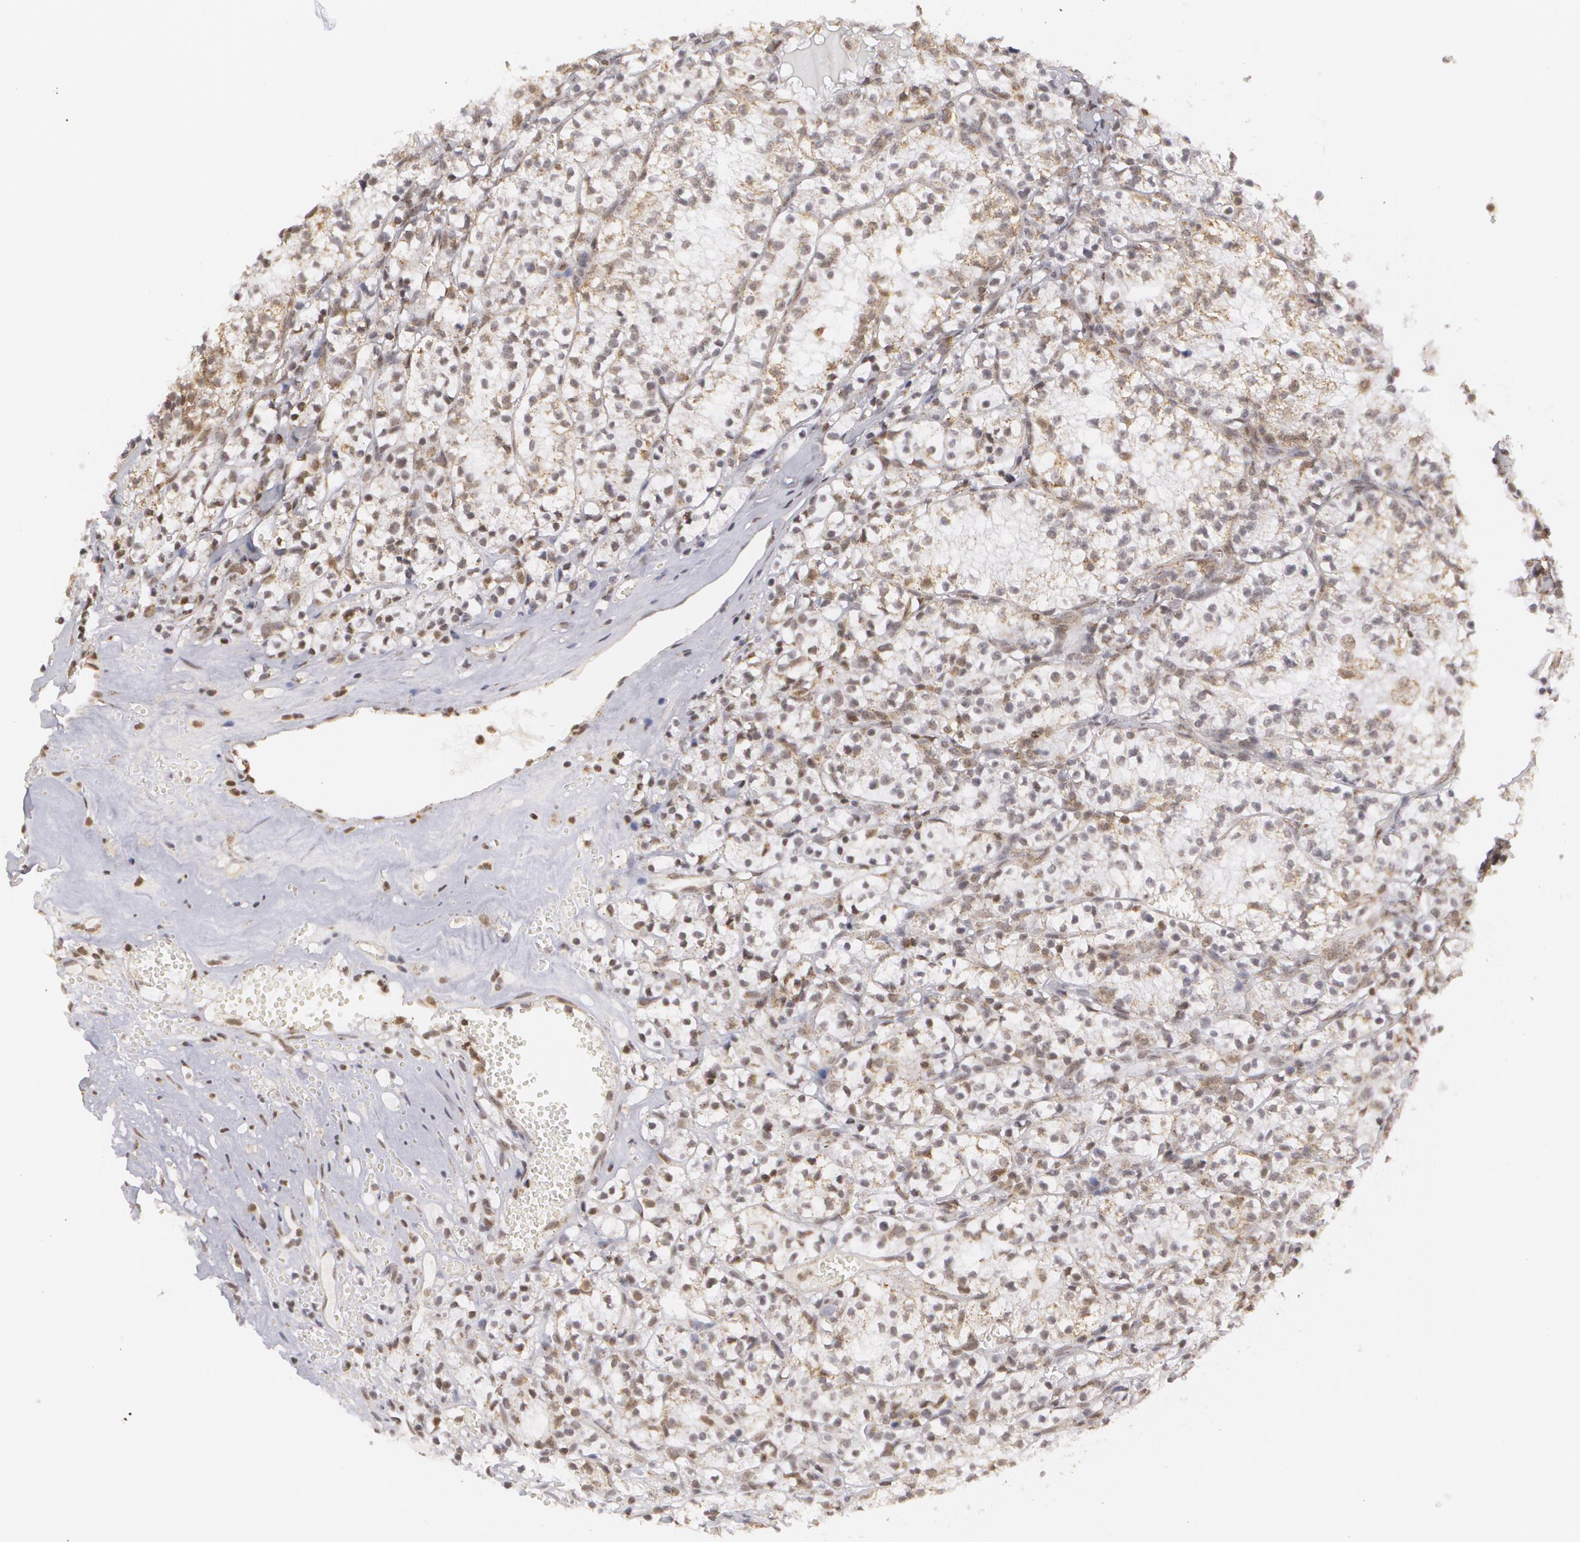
{"staining": {"intensity": "weak", "quantity": "<25%", "location": "nuclear"}, "tissue": "renal cancer", "cell_type": "Tumor cells", "image_type": "cancer", "snomed": [{"axis": "morphology", "description": "Adenocarcinoma, NOS"}, {"axis": "topography", "description": "Kidney"}], "caption": "This is an immunohistochemistry photomicrograph of human renal cancer (adenocarcinoma). There is no positivity in tumor cells.", "gene": "MXD1", "patient": {"sex": "male", "age": 61}}